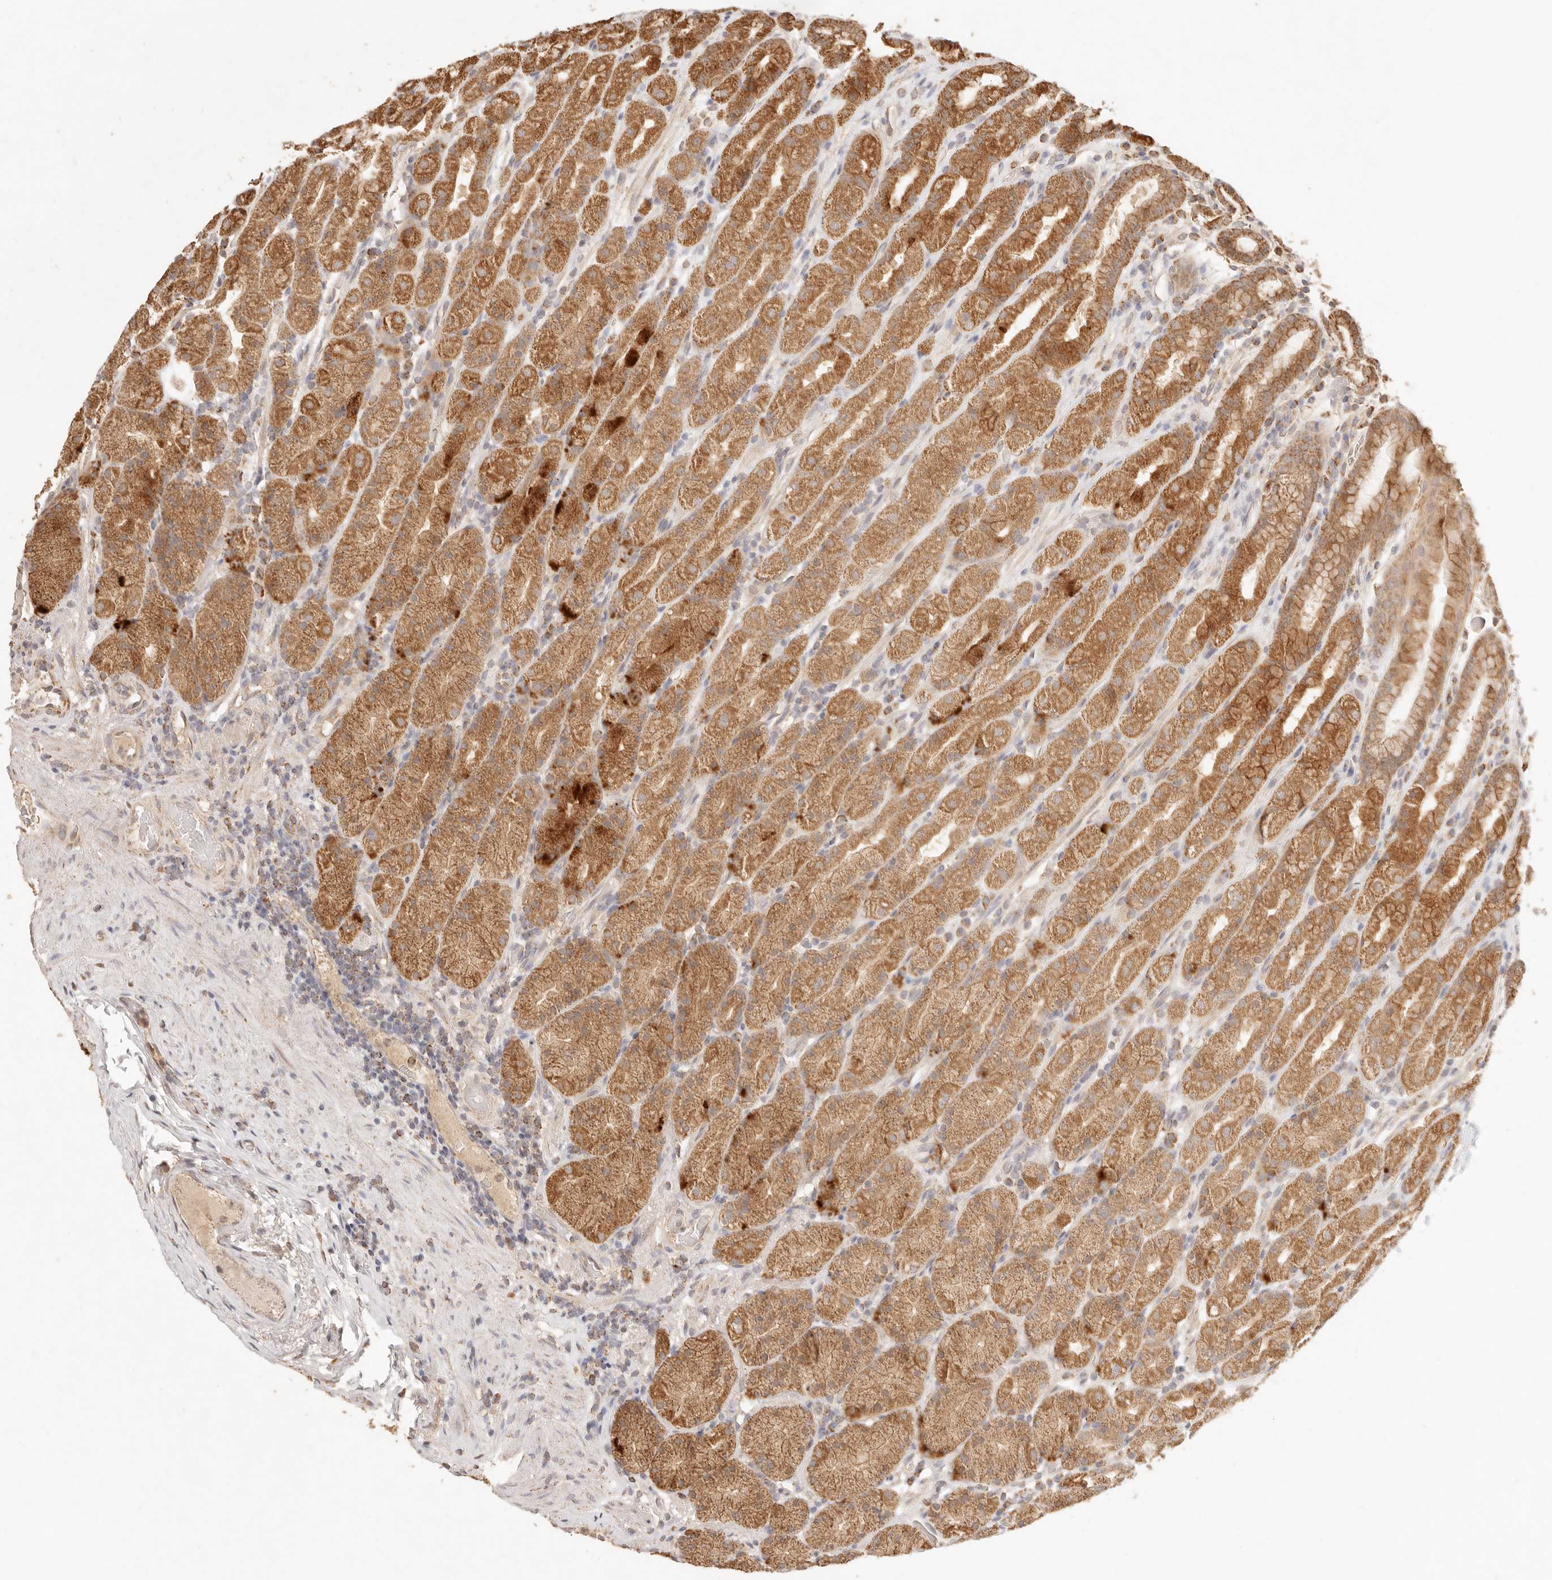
{"staining": {"intensity": "moderate", "quantity": ">75%", "location": "cytoplasmic/membranous"}, "tissue": "stomach", "cell_type": "Glandular cells", "image_type": "normal", "snomed": [{"axis": "morphology", "description": "Normal tissue, NOS"}, {"axis": "topography", "description": "Stomach, upper"}], "caption": "High-power microscopy captured an immunohistochemistry (IHC) image of normal stomach, revealing moderate cytoplasmic/membranous expression in about >75% of glandular cells.", "gene": "CPLANE2", "patient": {"sex": "male", "age": 68}}